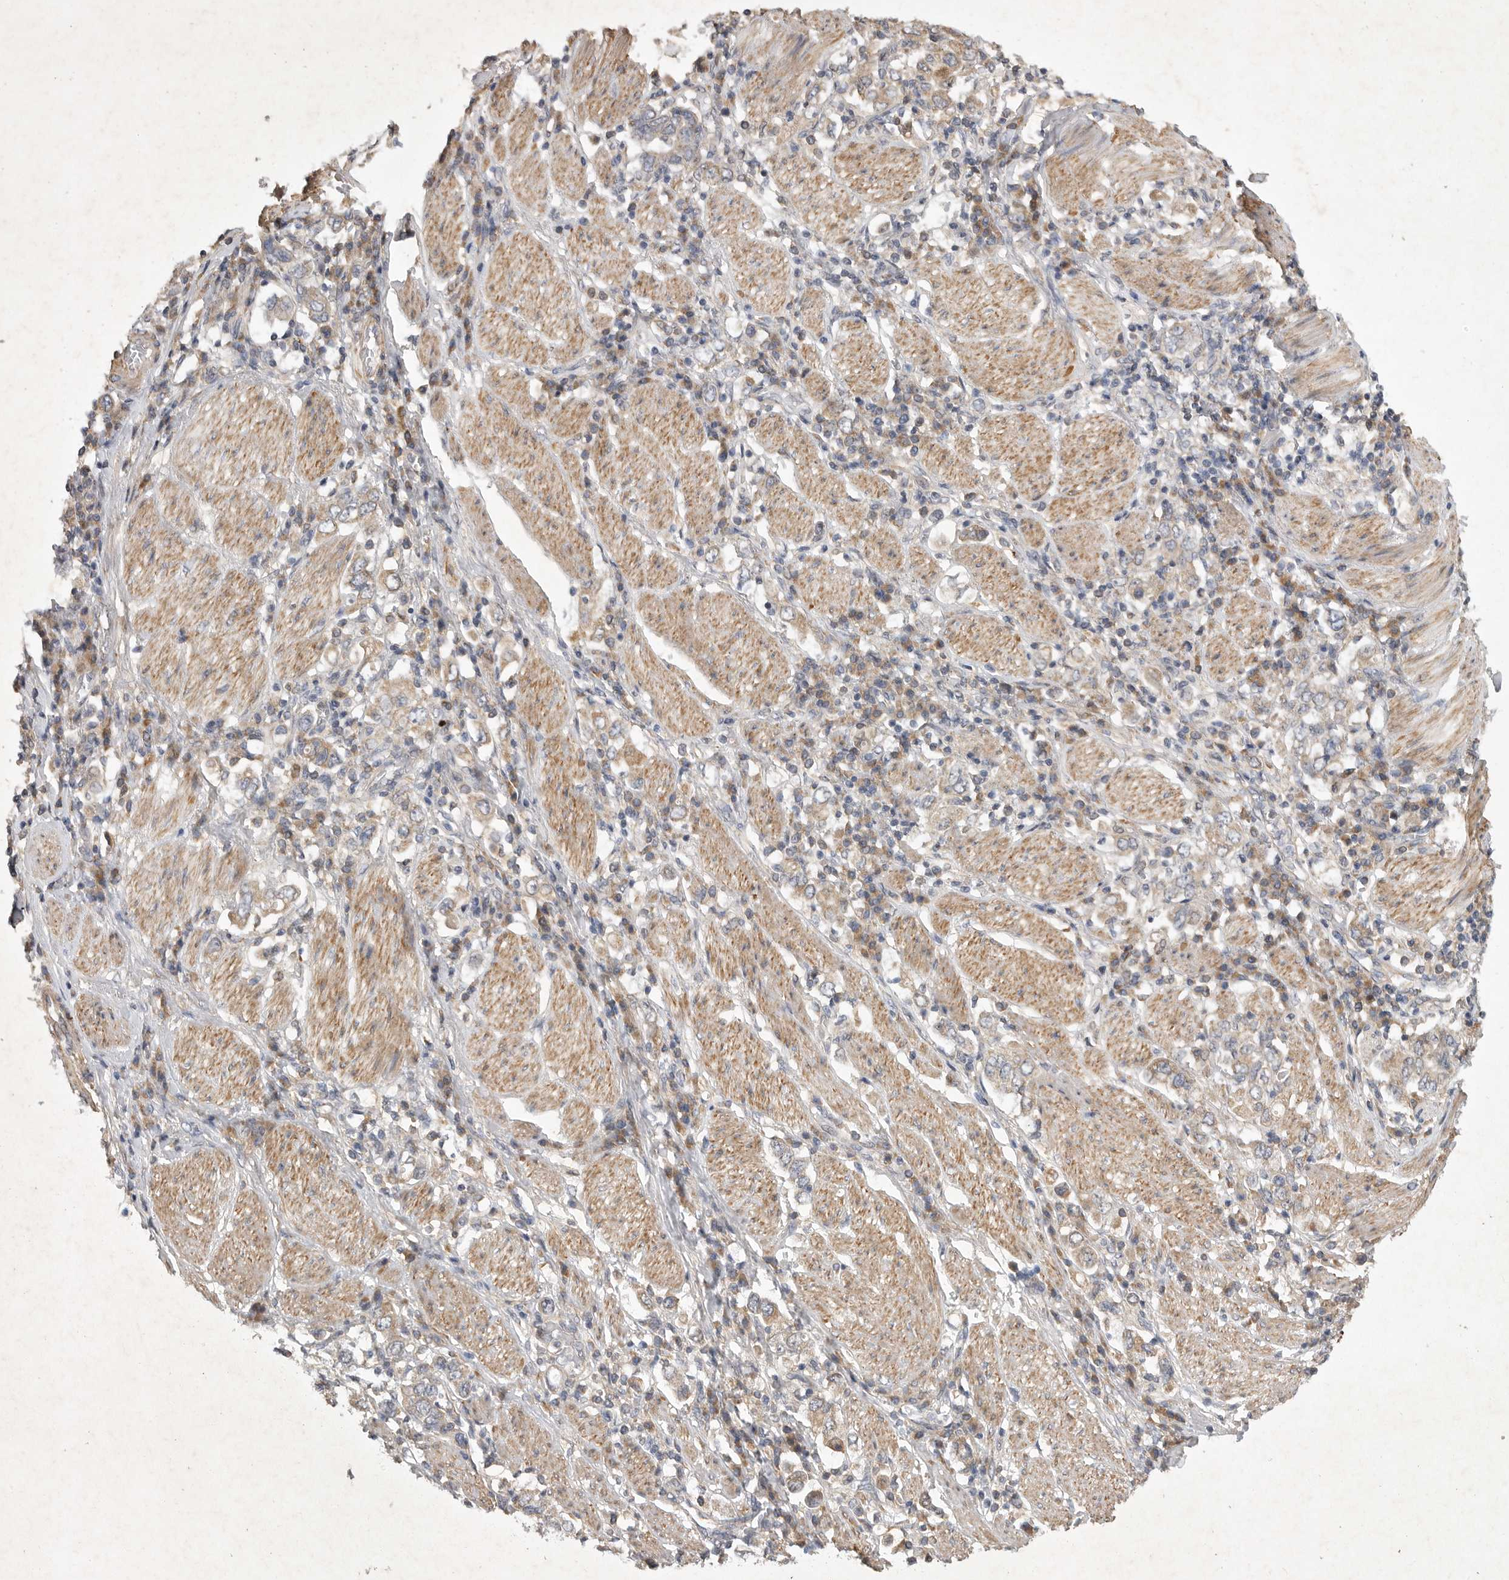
{"staining": {"intensity": "moderate", "quantity": ">75%", "location": "cytoplasmic/membranous"}, "tissue": "stomach cancer", "cell_type": "Tumor cells", "image_type": "cancer", "snomed": [{"axis": "morphology", "description": "Adenocarcinoma, NOS"}, {"axis": "topography", "description": "Stomach, upper"}], "caption": "Protein positivity by immunohistochemistry (IHC) exhibits moderate cytoplasmic/membranous expression in about >75% of tumor cells in stomach adenocarcinoma.", "gene": "EDEM3", "patient": {"sex": "male", "age": 62}}